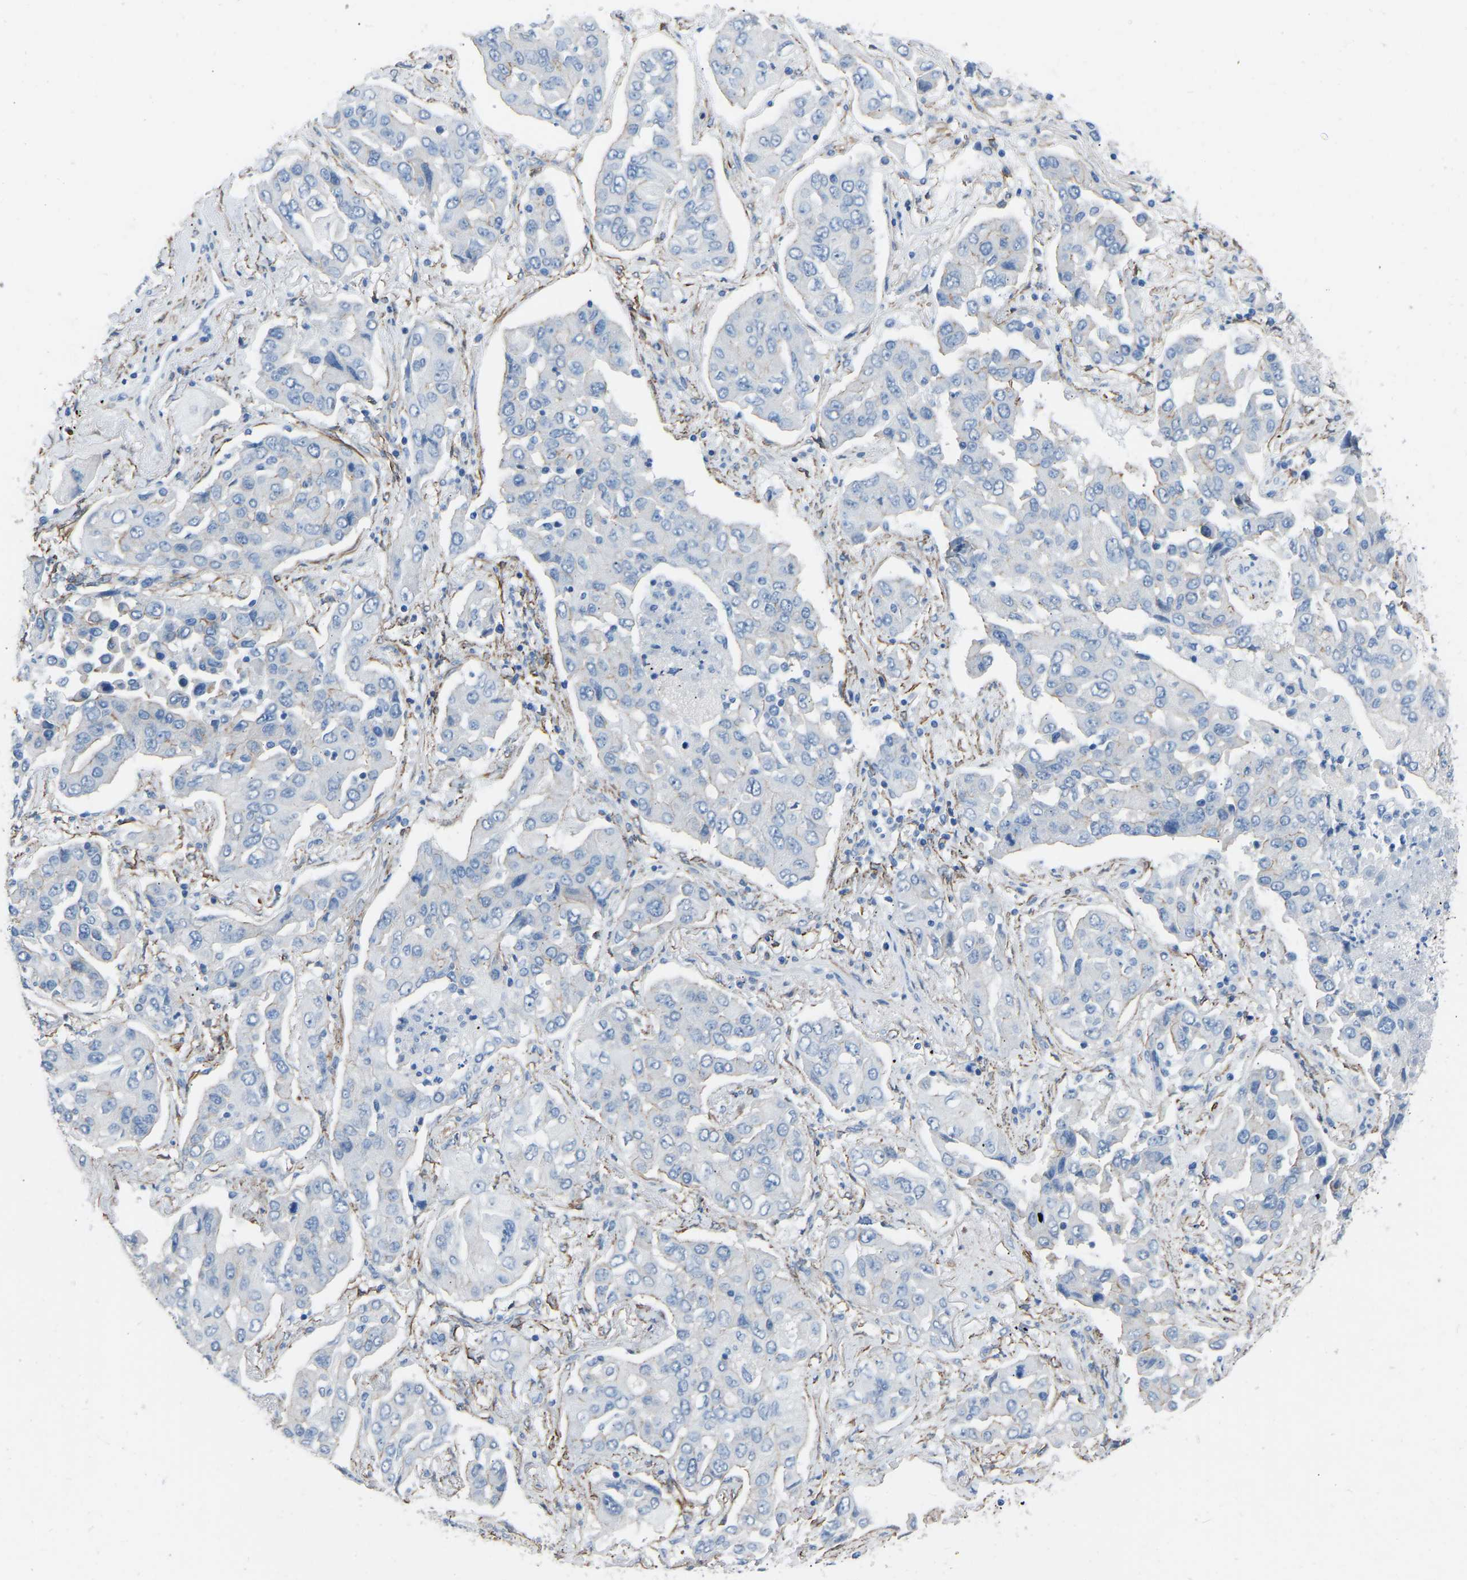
{"staining": {"intensity": "negative", "quantity": "none", "location": "none"}, "tissue": "lung cancer", "cell_type": "Tumor cells", "image_type": "cancer", "snomed": [{"axis": "morphology", "description": "Adenocarcinoma, NOS"}, {"axis": "topography", "description": "Lung"}], "caption": "This is an IHC histopathology image of lung cancer. There is no expression in tumor cells.", "gene": "MYH10", "patient": {"sex": "female", "age": 65}}